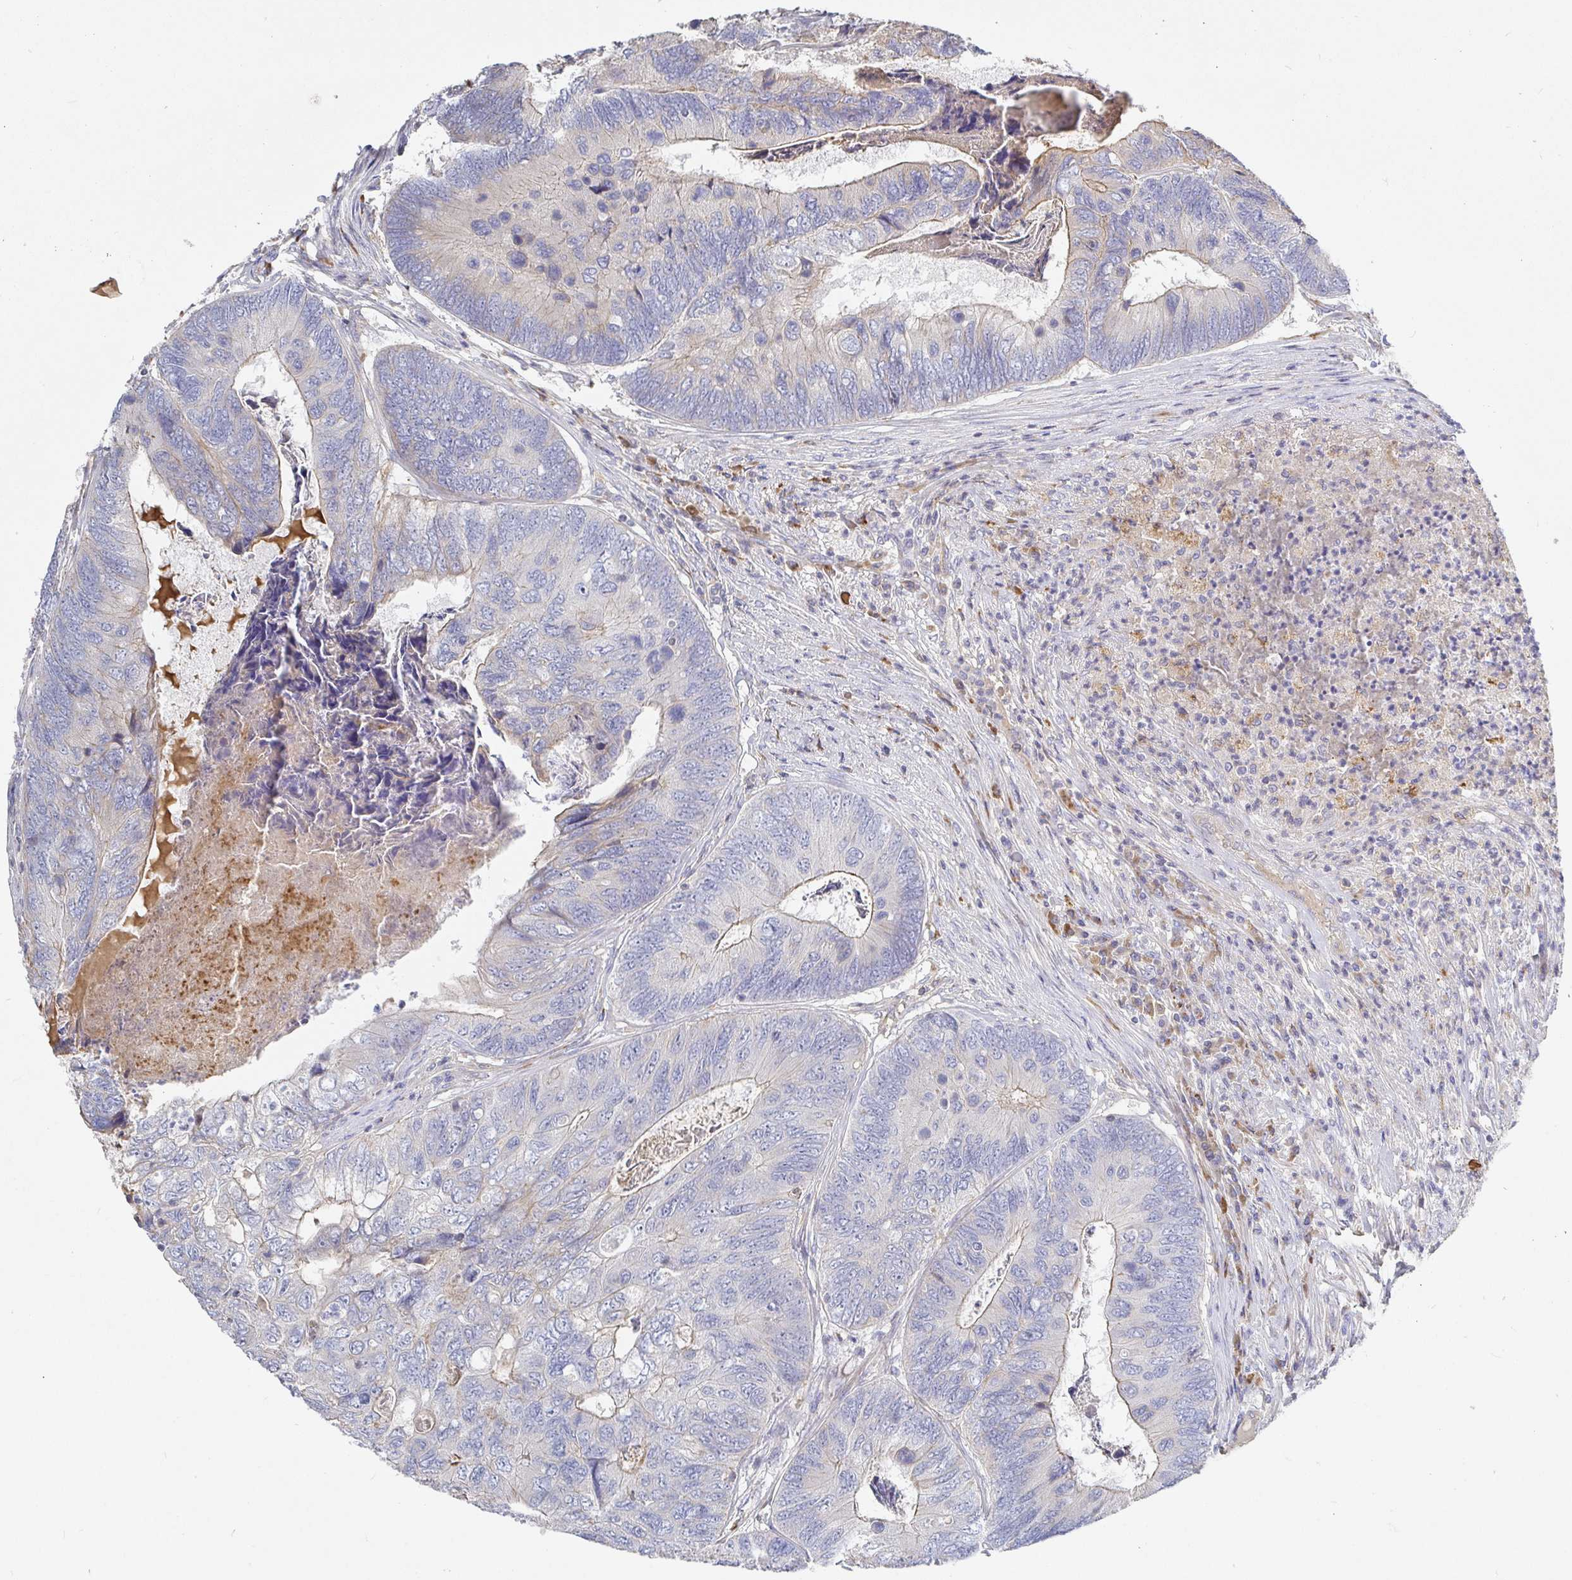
{"staining": {"intensity": "weak", "quantity": "25%-75%", "location": "cytoplasmic/membranous"}, "tissue": "colorectal cancer", "cell_type": "Tumor cells", "image_type": "cancer", "snomed": [{"axis": "morphology", "description": "Adenocarcinoma, NOS"}, {"axis": "topography", "description": "Colon"}], "caption": "Tumor cells reveal weak cytoplasmic/membranous expression in about 25%-75% of cells in colorectal adenocarcinoma.", "gene": "IRAK2", "patient": {"sex": "female", "age": 67}}